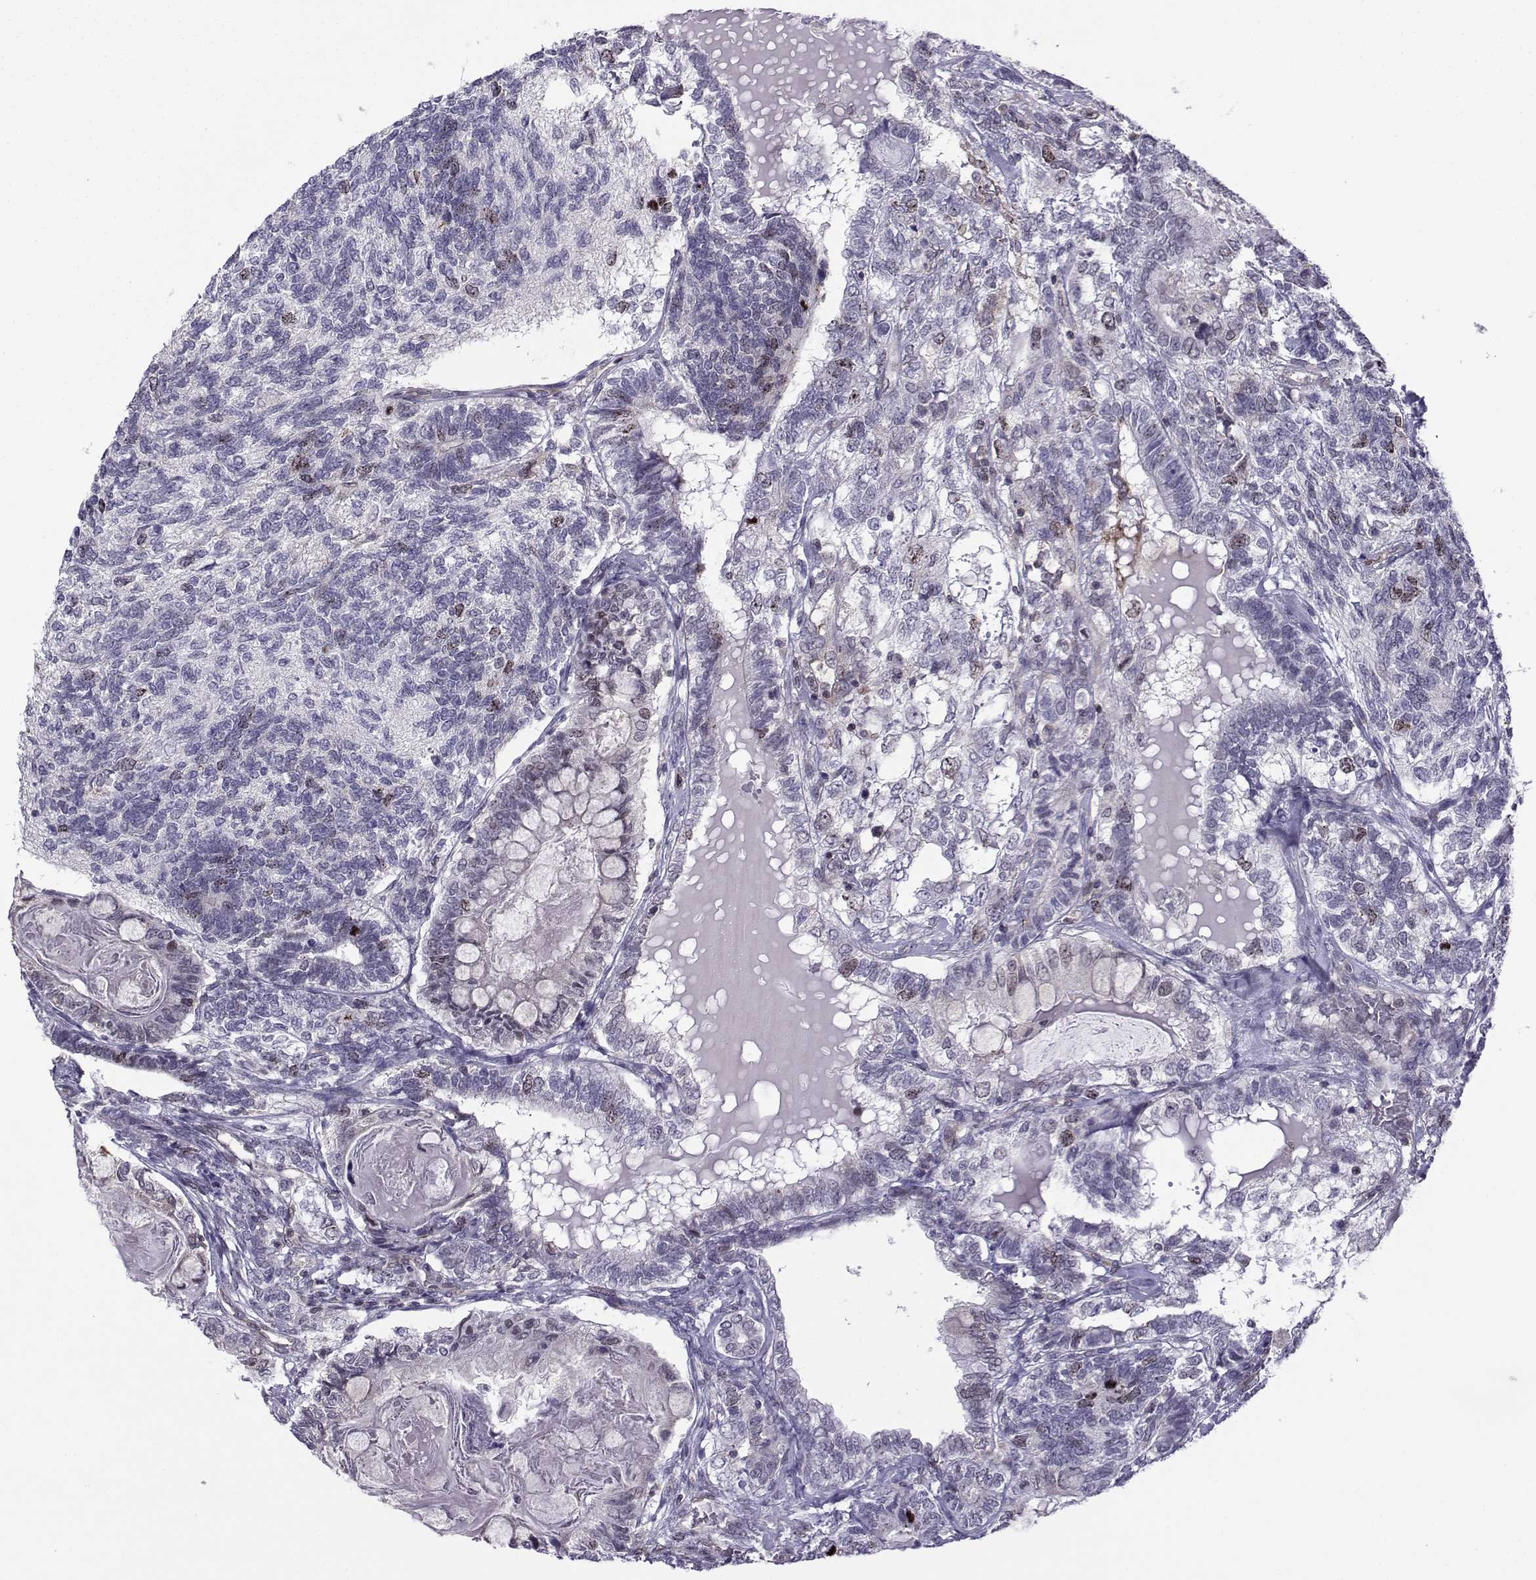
{"staining": {"intensity": "moderate", "quantity": "<25%", "location": "nuclear"}, "tissue": "testis cancer", "cell_type": "Tumor cells", "image_type": "cancer", "snomed": [{"axis": "morphology", "description": "Seminoma, NOS"}, {"axis": "morphology", "description": "Carcinoma, Embryonal, NOS"}, {"axis": "topography", "description": "Testis"}], "caption": "This micrograph shows IHC staining of human seminoma (testis), with low moderate nuclear expression in approximately <25% of tumor cells.", "gene": "INCENP", "patient": {"sex": "male", "age": 41}}